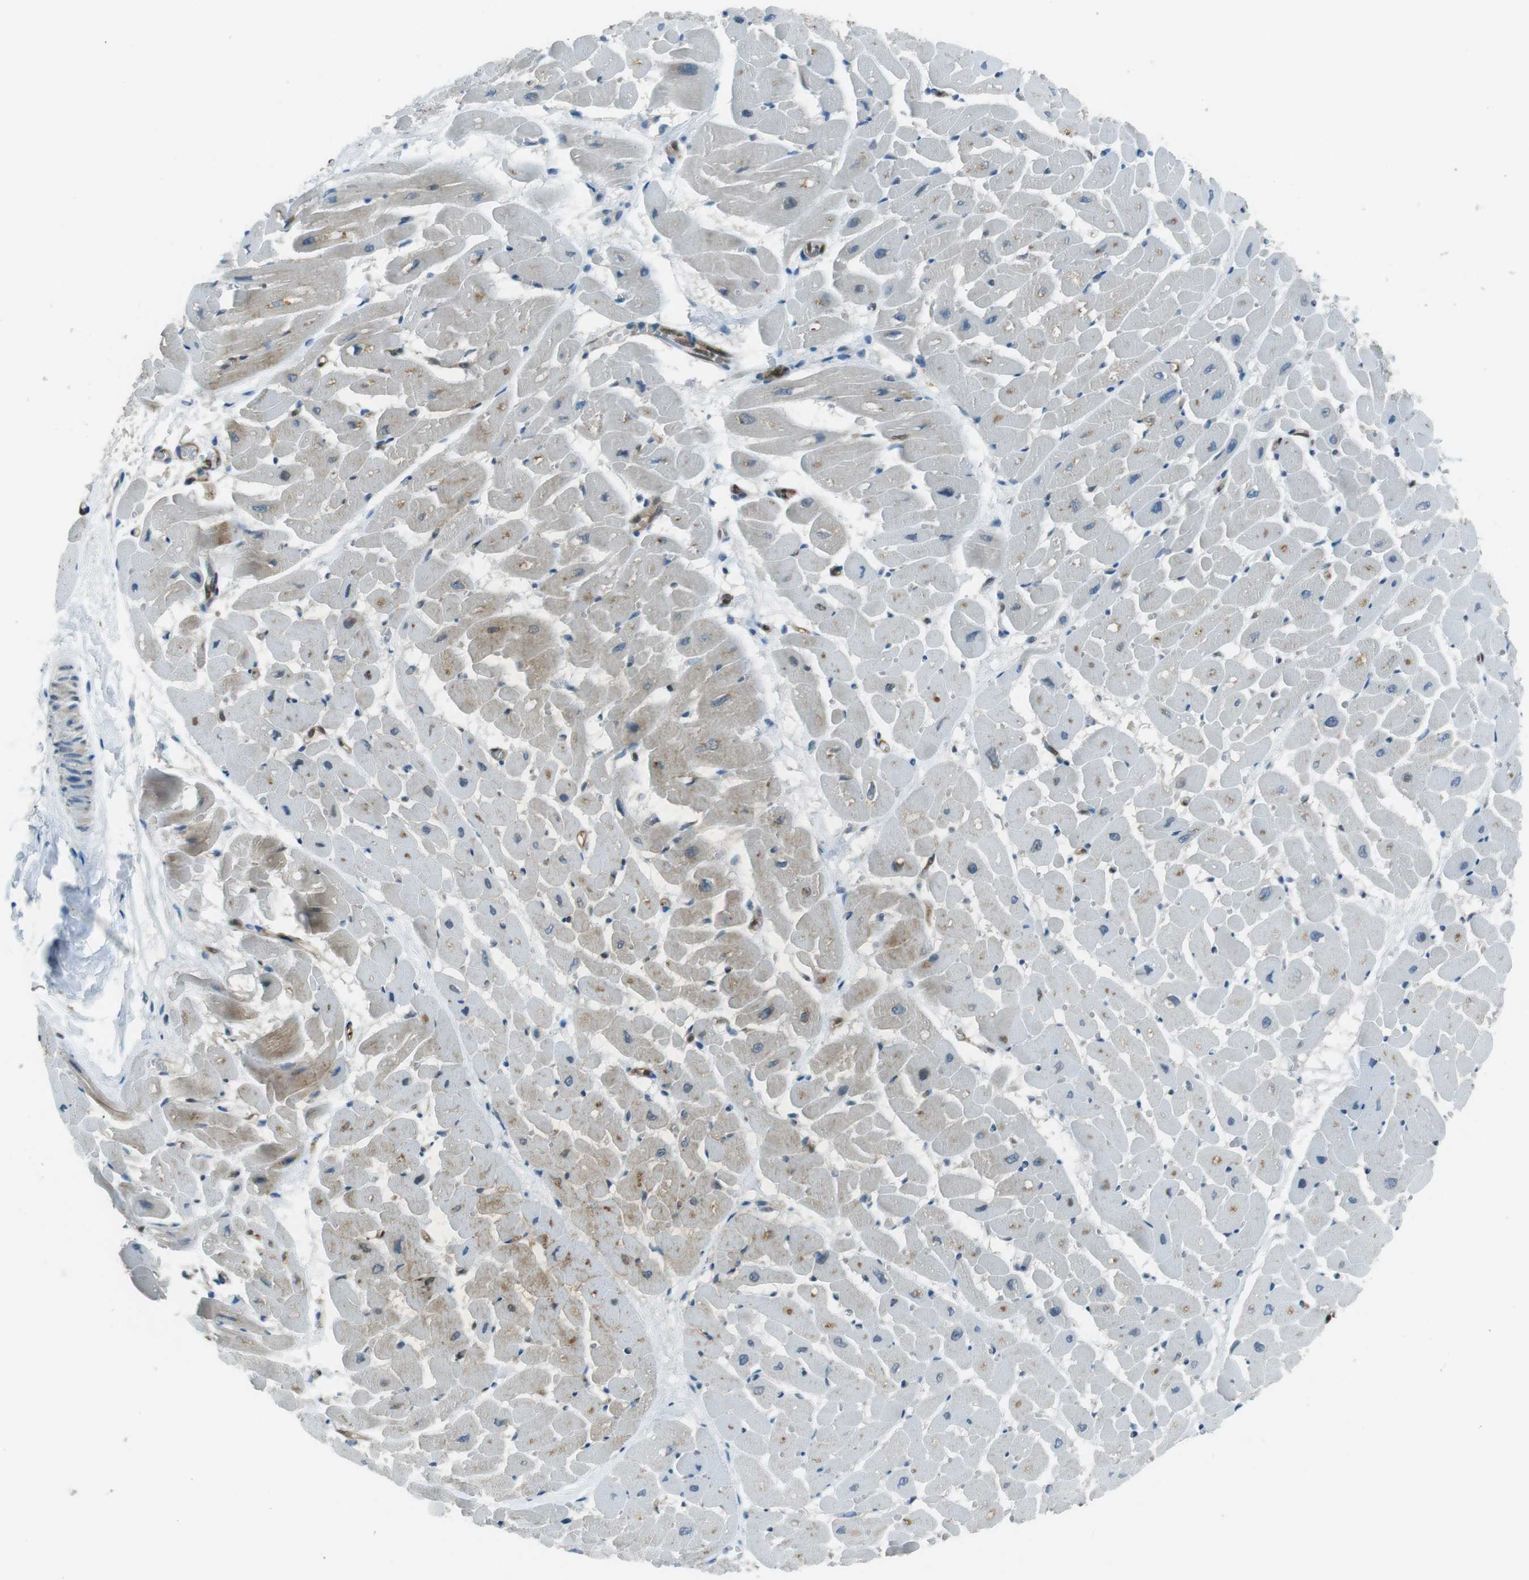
{"staining": {"intensity": "moderate", "quantity": "25%-75%", "location": "cytoplasmic/membranous"}, "tissue": "heart muscle", "cell_type": "Cardiomyocytes", "image_type": "normal", "snomed": [{"axis": "morphology", "description": "Normal tissue, NOS"}, {"axis": "topography", "description": "Heart"}], "caption": "Immunohistochemistry (DAB (3,3'-diaminobenzidine)) staining of benign human heart muscle demonstrates moderate cytoplasmic/membranous protein positivity in approximately 25%-75% of cardiomyocytes. The staining was performed using DAB to visualize the protein expression in brown, while the nuclei were stained in blue with hematoxylin (Magnification: 20x).", "gene": "MFAP3", "patient": {"sex": "male", "age": 45}}